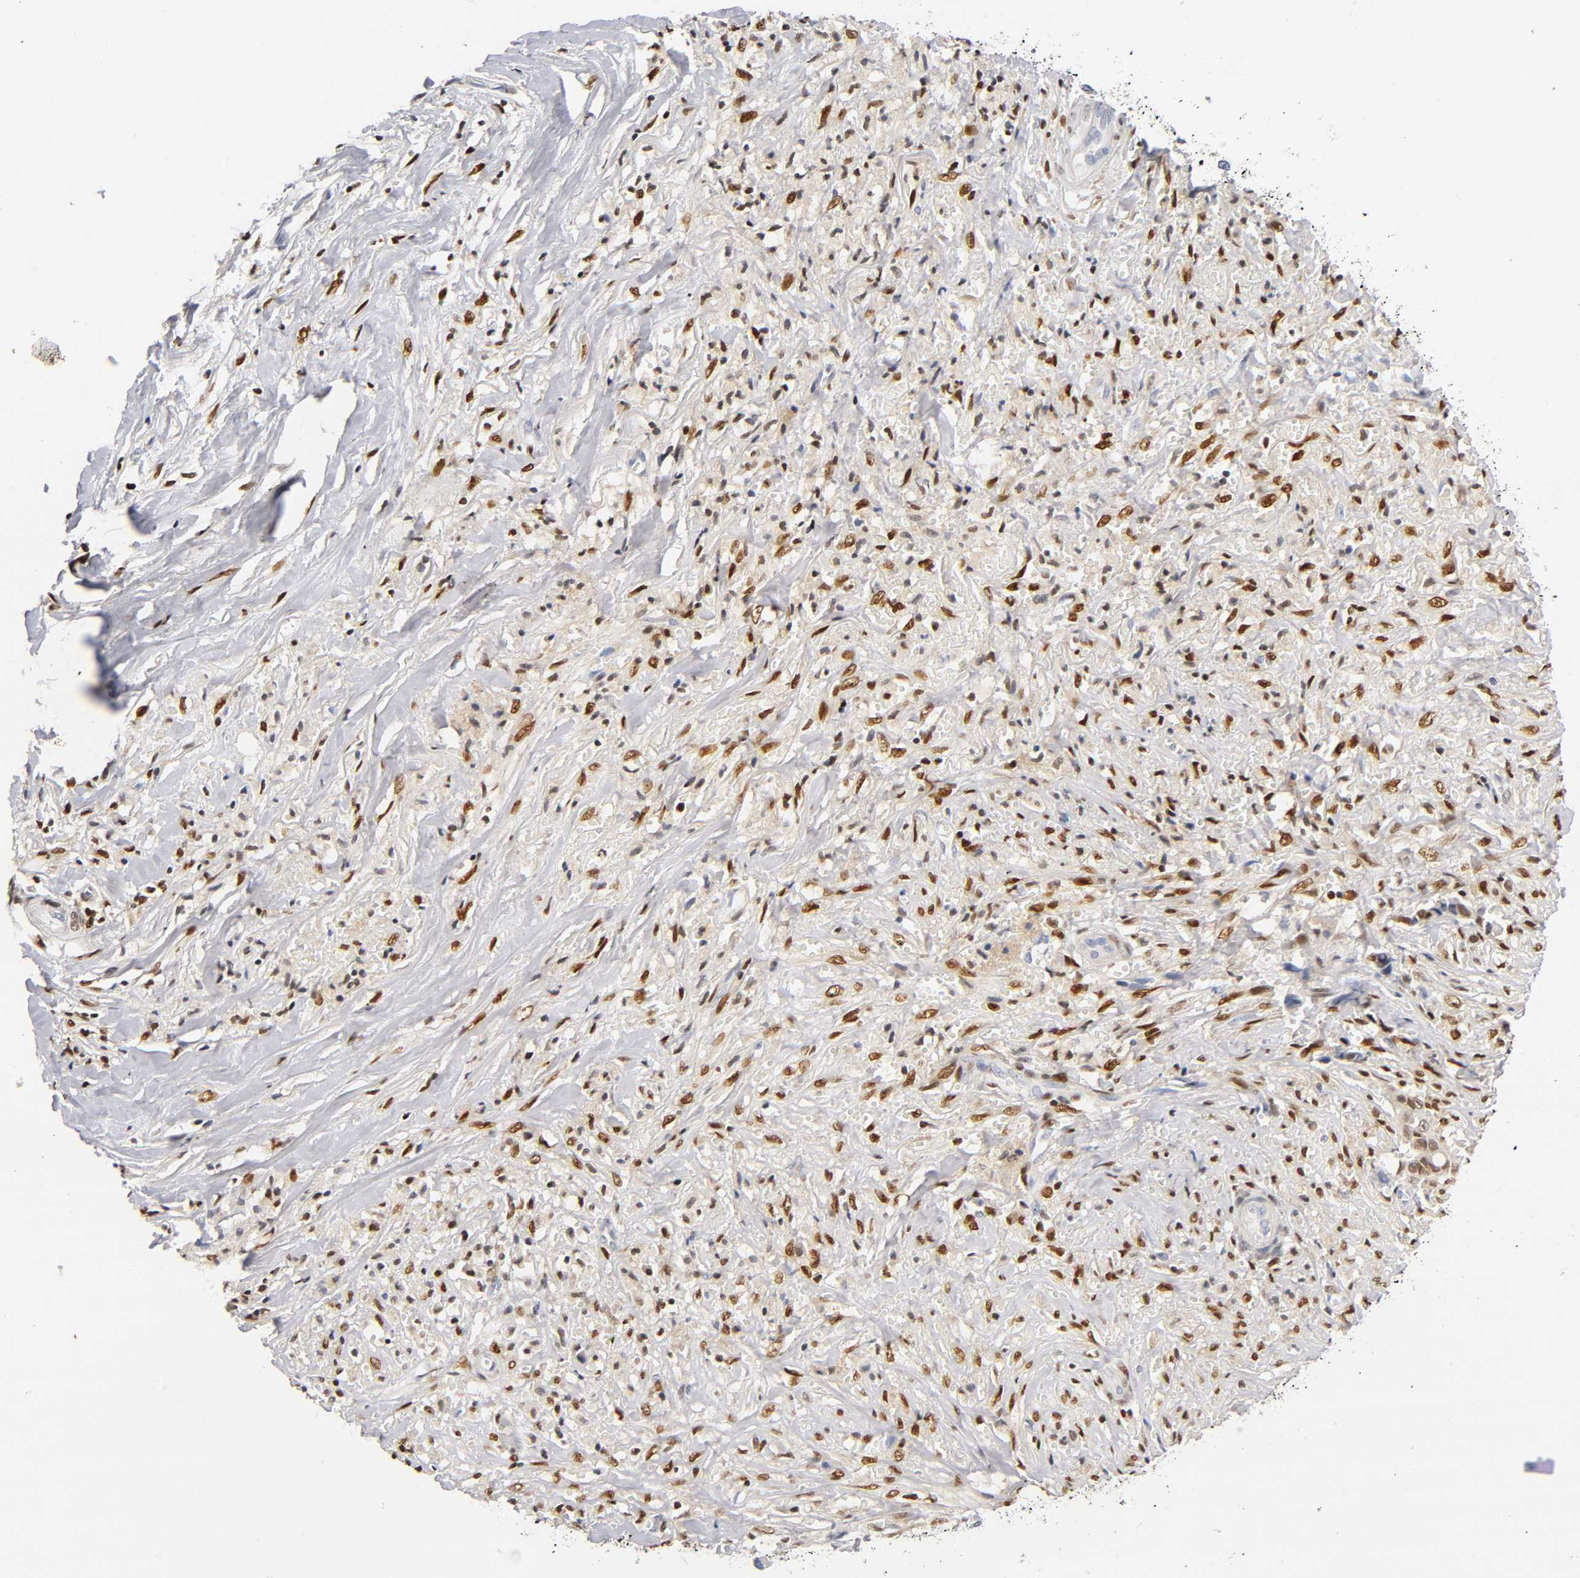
{"staining": {"intensity": "moderate", "quantity": ">75%", "location": "nuclear"}, "tissue": "liver cancer", "cell_type": "Tumor cells", "image_type": "cancer", "snomed": [{"axis": "morphology", "description": "Cholangiocarcinoma"}, {"axis": "topography", "description": "Liver"}], "caption": "This histopathology image shows IHC staining of cholangiocarcinoma (liver), with medium moderate nuclear staining in approximately >75% of tumor cells.", "gene": "RUNX1", "patient": {"sex": "female", "age": 70}}